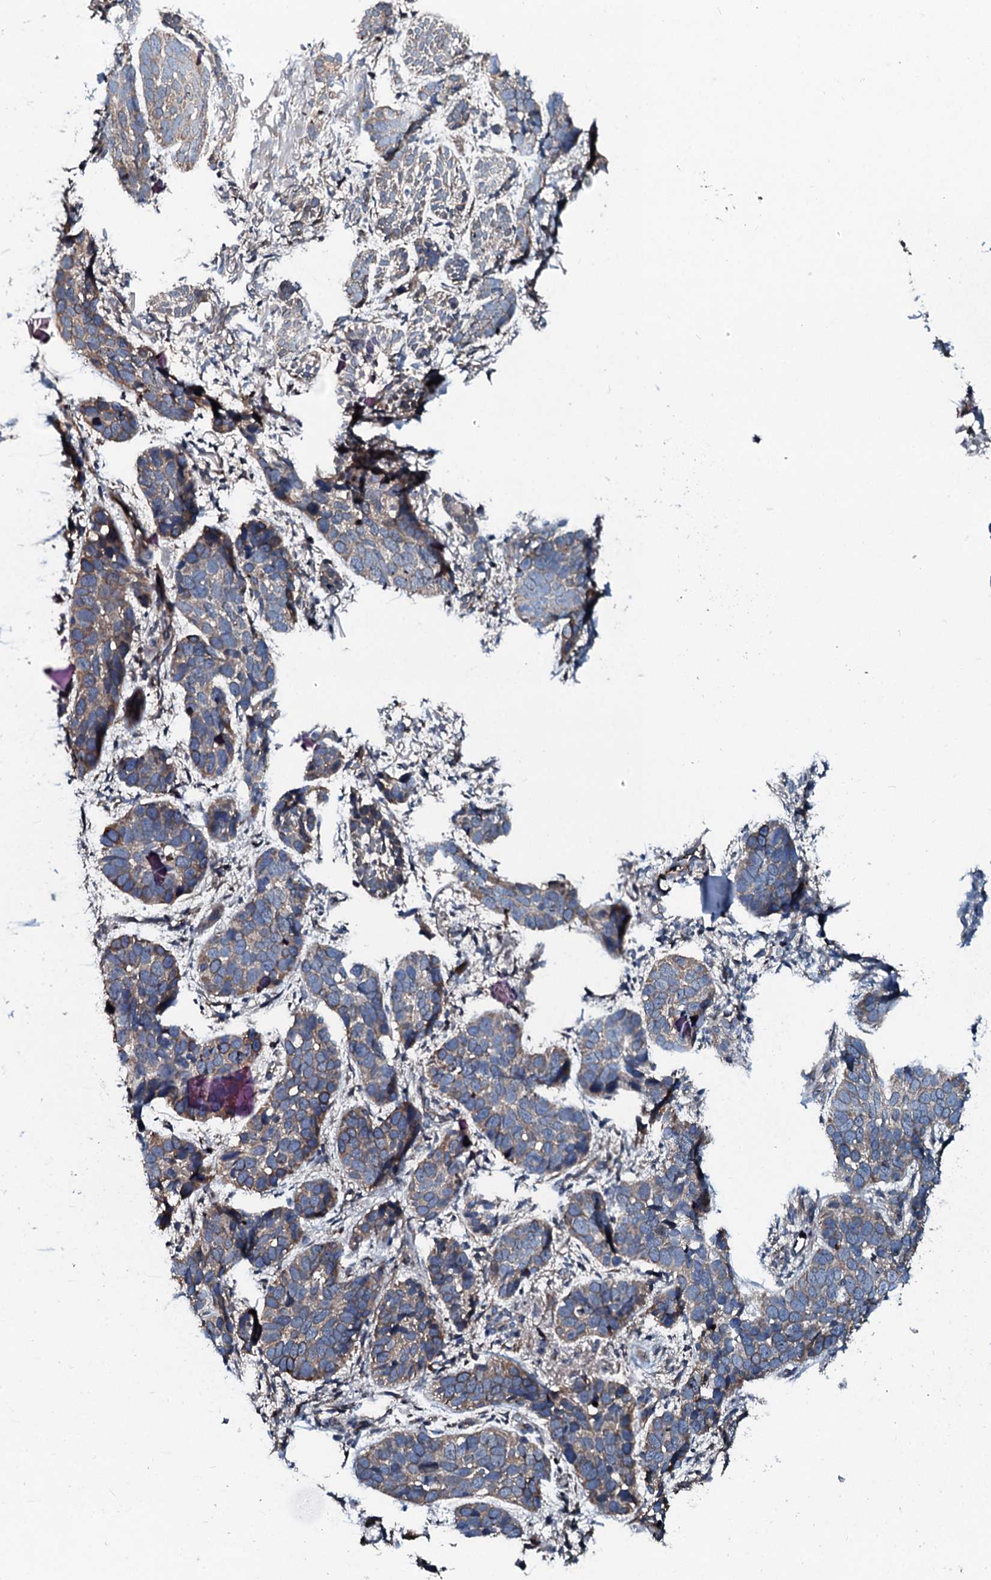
{"staining": {"intensity": "weak", "quantity": ">75%", "location": "cytoplasmic/membranous"}, "tissue": "skin cancer", "cell_type": "Tumor cells", "image_type": "cancer", "snomed": [{"axis": "morphology", "description": "Basal cell carcinoma"}, {"axis": "topography", "description": "Skin"}], "caption": "A histopathology image of skin cancer (basal cell carcinoma) stained for a protein shows weak cytoplasmic/membranous brown staining in tumor cells.", "gene": "TRIM7", "patient": {"sex": "male", "age": 71}}